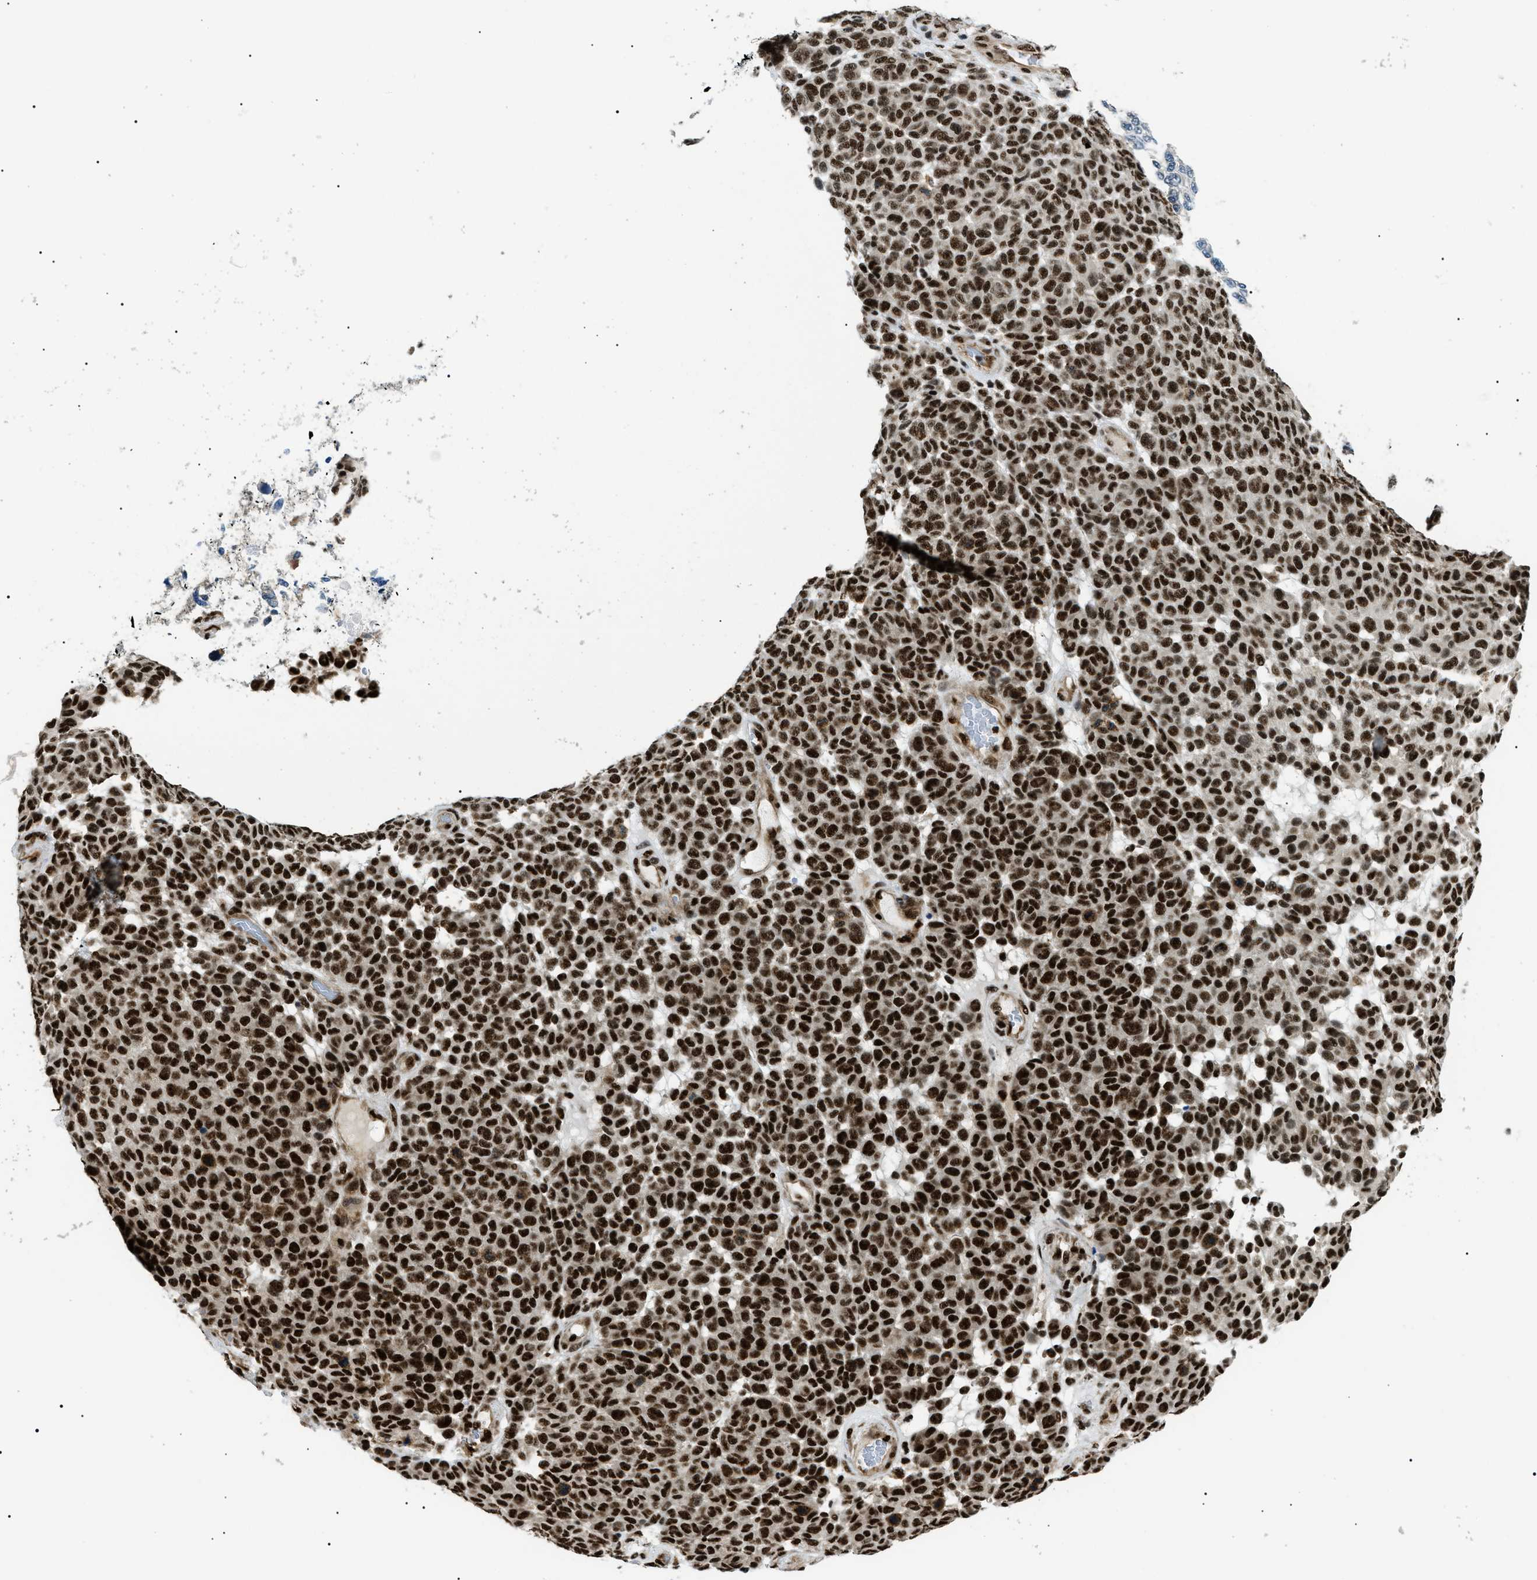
{"staining": {"intensity": "strong", "quantity": ">75%", "location": "nuclear"}, "tissue": "melanoma", "cell_type": "Tumor cells", "image_type": "cancer", "snomed": [{"axis": "morphology", "description": "Malignant melanoma, NOS"}, {"axis": "topography", "description": "Skin"}], "caption": "Brown immunohistochemical staining in melanoma shows strong nuclear staining in approximately >75% of tumor cells. (Brightfield microscopy of DAB IHC at high magnification).", "gene": "CWC25", "patient": {"sex": "male", "age": 59}}